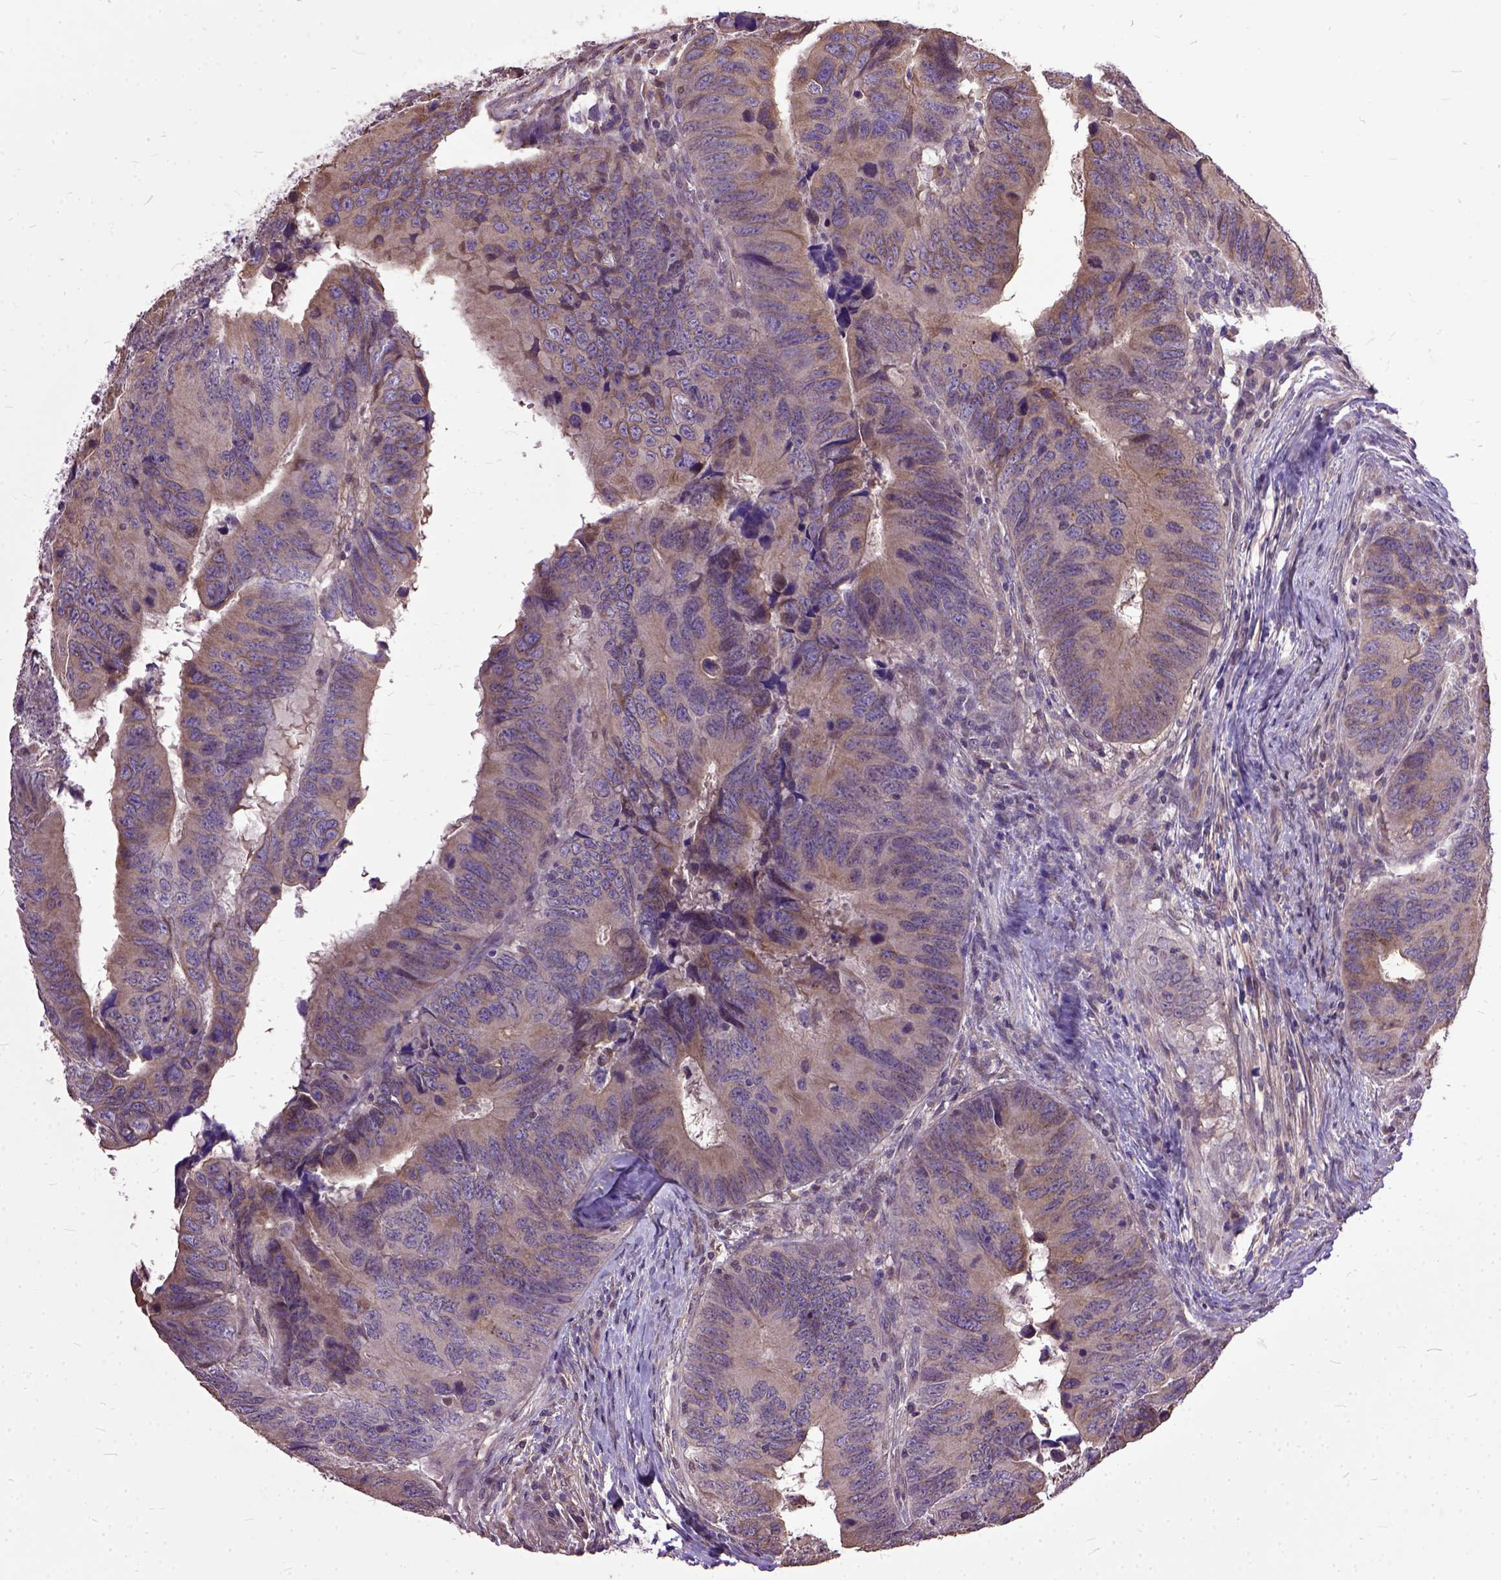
{"staining": {"intensity": "moderate", "quantity": "<25%", "location": "cytoplasmic/membranous"}, "tissue": "colorectal cancer", "cell_type": "Tumor cells", "image_type": "cancer", "snomed": [{"axis": "morphology", "description": "Adenocarcinoma, NOS"}, {"axis": "topography", "description": "Colon"}], "caption": "Tumor cells demonstrate low levels of moderate cytoplasmic/membranous staining in approximately <25% of cells in colorectal cancer.", "gene": "AREG", "patient": {"sex": "female", "age": 82}}